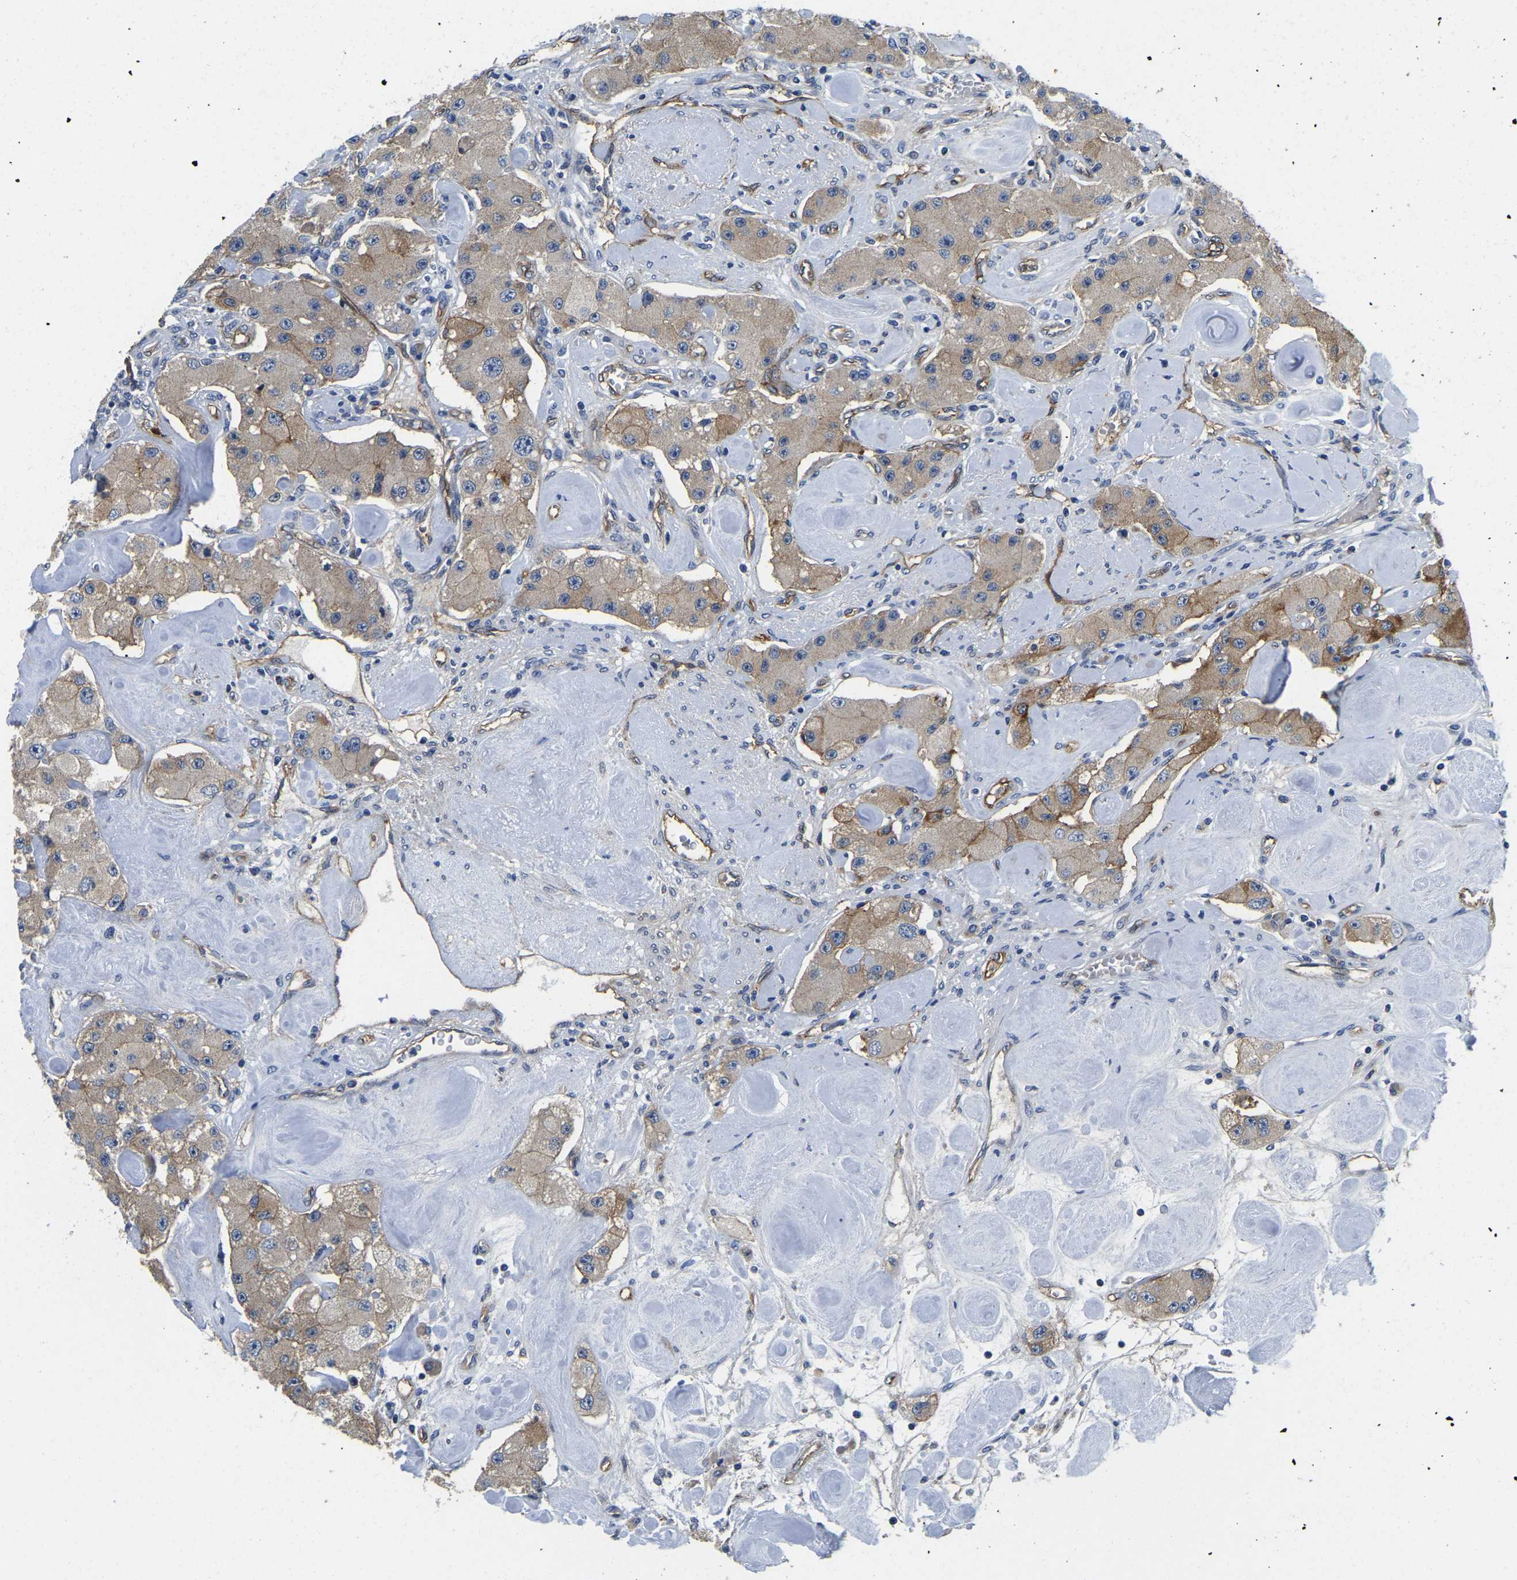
{"staining": {"intensity": "weak", "quantity": ">75%", "location": "cytoplasmic/membranous"}, "tissue": "carcinoid", "cell_type": "Tumor cells", "image_type": "cancer", "snomed": [{"axis": "morphology", "description": "Carcinoid, malignant, NOS"}, {"axis": "topography", "description": "Pancreas"}], "caption": "Immunohistochemistry (IHC) photomicrograph of malignant carcinoid stained for a protein (brown), which demonstrates low levels of weak cytoplasmic/membranous positivity in about >75% of tumor cells.", "gene": "ITGA2", "patient": {"sex": "male", "age": 41}}